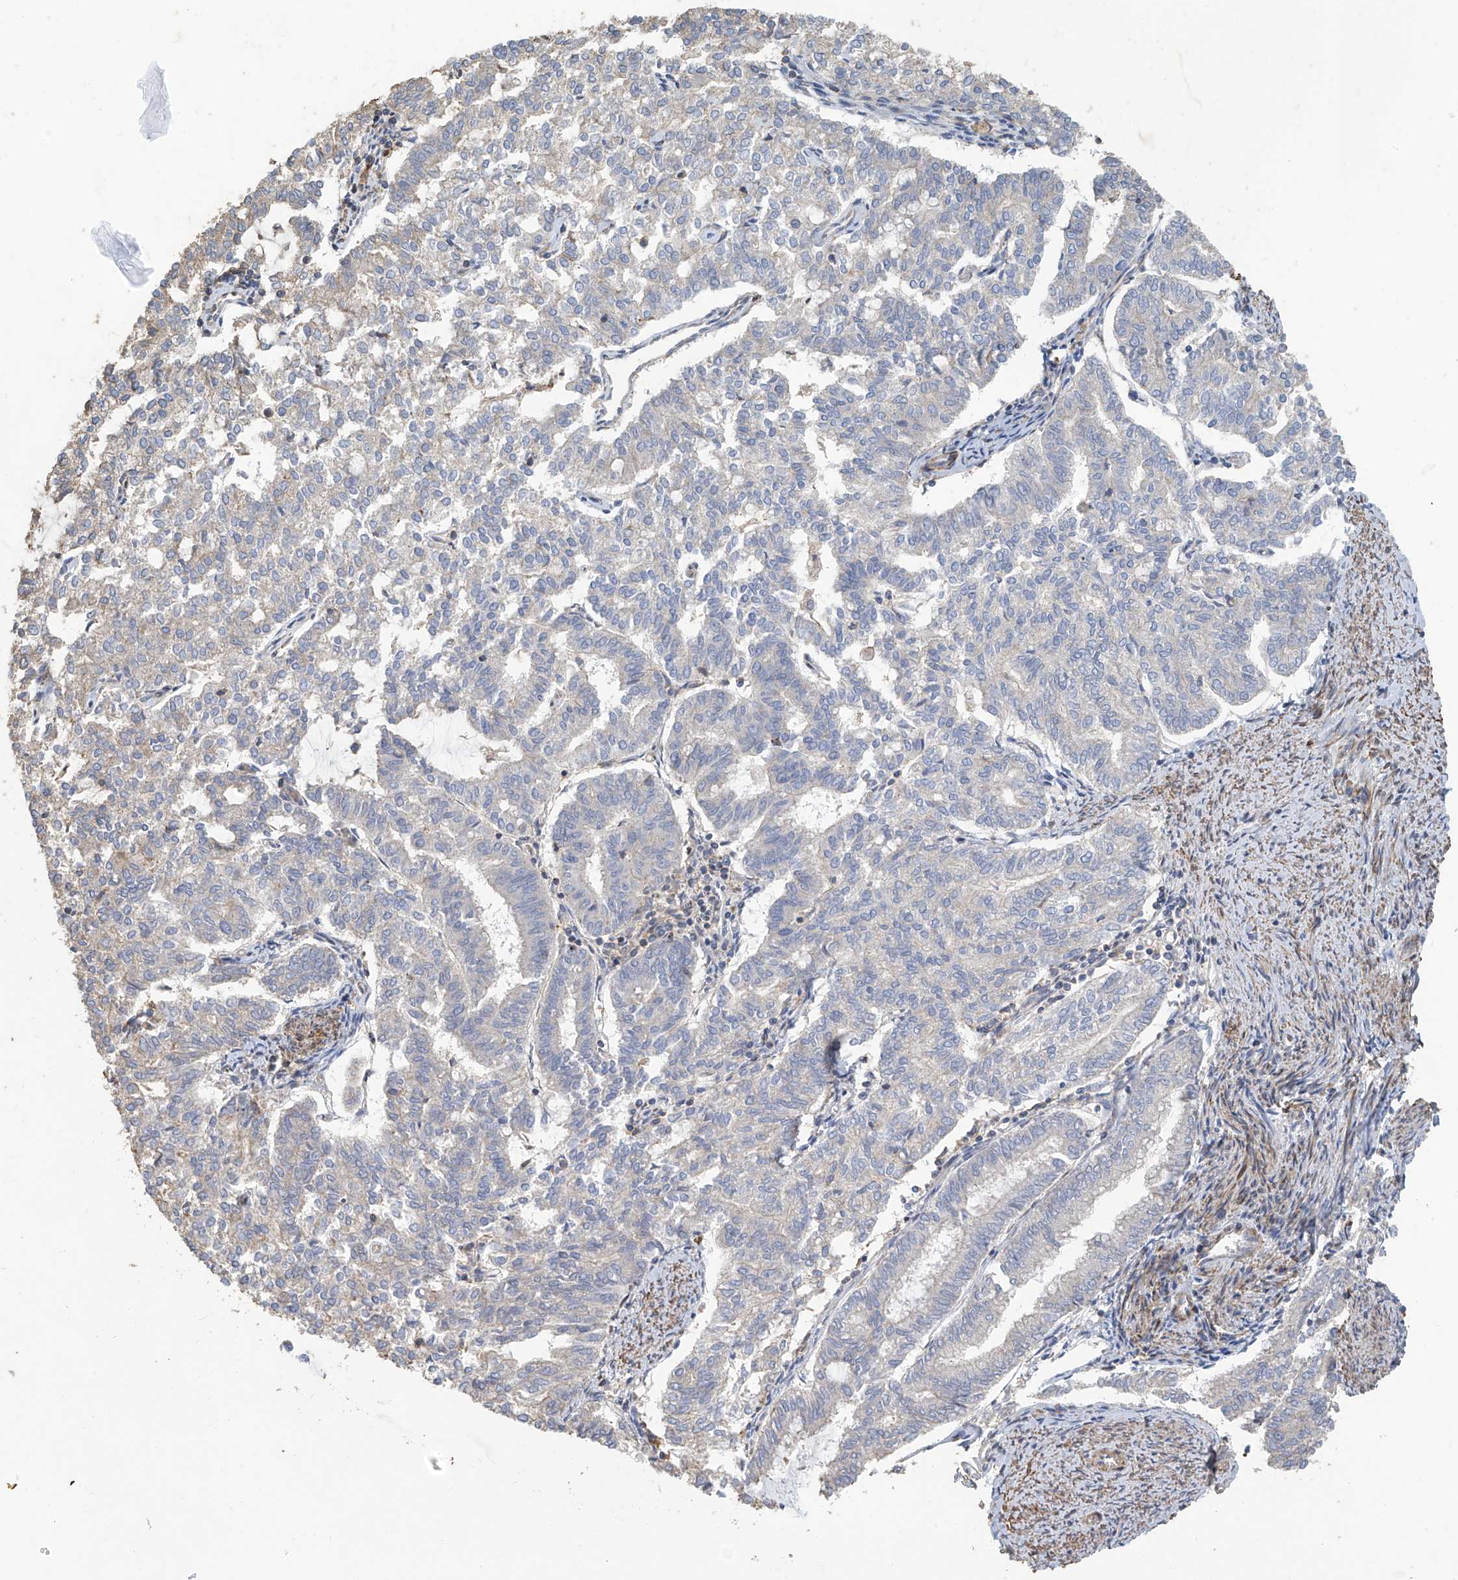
{"staining": {"intensity": "negative", "quantity": "none", "location": "none"}, "tissue": "endometrial cancer", "cell_type": "Tumor cells", "image_type": "cancer", "snomed": [{"axis": "morphology", "description": "Adenocarcinoma, NOS"}, {"axis": "topography", "description": "Endometrium"}], "caption": "There is no significant positivity in tumor cells of endometrial cancer (adenocarcinoma). The staining was performed using DAB to visualize the protein expression in brown, while the nuclei were stained in blue with hematoxylin (Magnification: 20x).", "gene": "SLC43A3", "patient": {"sex": "female", "age": 79}}